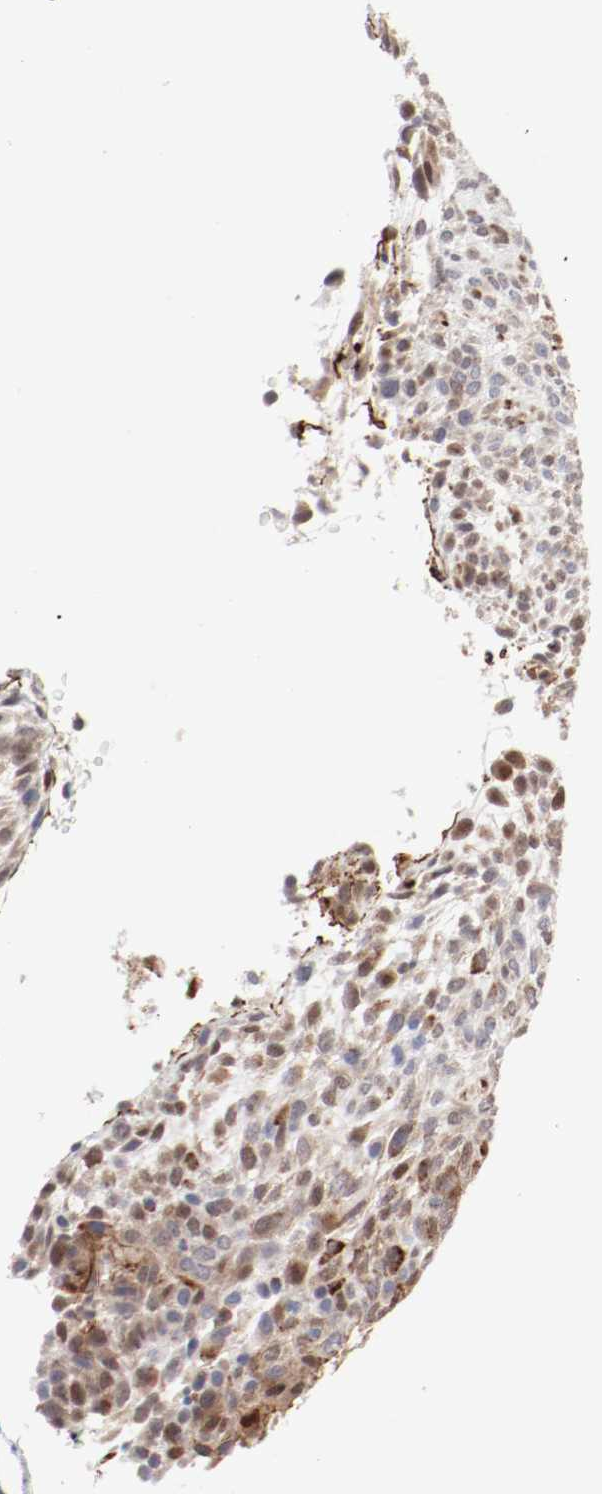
{"staining": {"intensity": "weak", "quantity": "25%-75%", "location": "nuclear"}, "tissue": "glioma", "cell_type": "Tumor cells", "image_type": "cancer", "snomed": [{"axis": "morphology", "description": "Glioma, malignant, High grade"}, {"axis": "topography", "description": "Cerebral cortex"}], "caption": "This histopathology image exhibits glioma stained with IHC to label a protein in brown. The nuclear of tumor cells show weak positivity for the protein. Nuclei are counter-stained blue.", "gene": "MAGED4", "patient": {"sex": "female", "age": 55}}